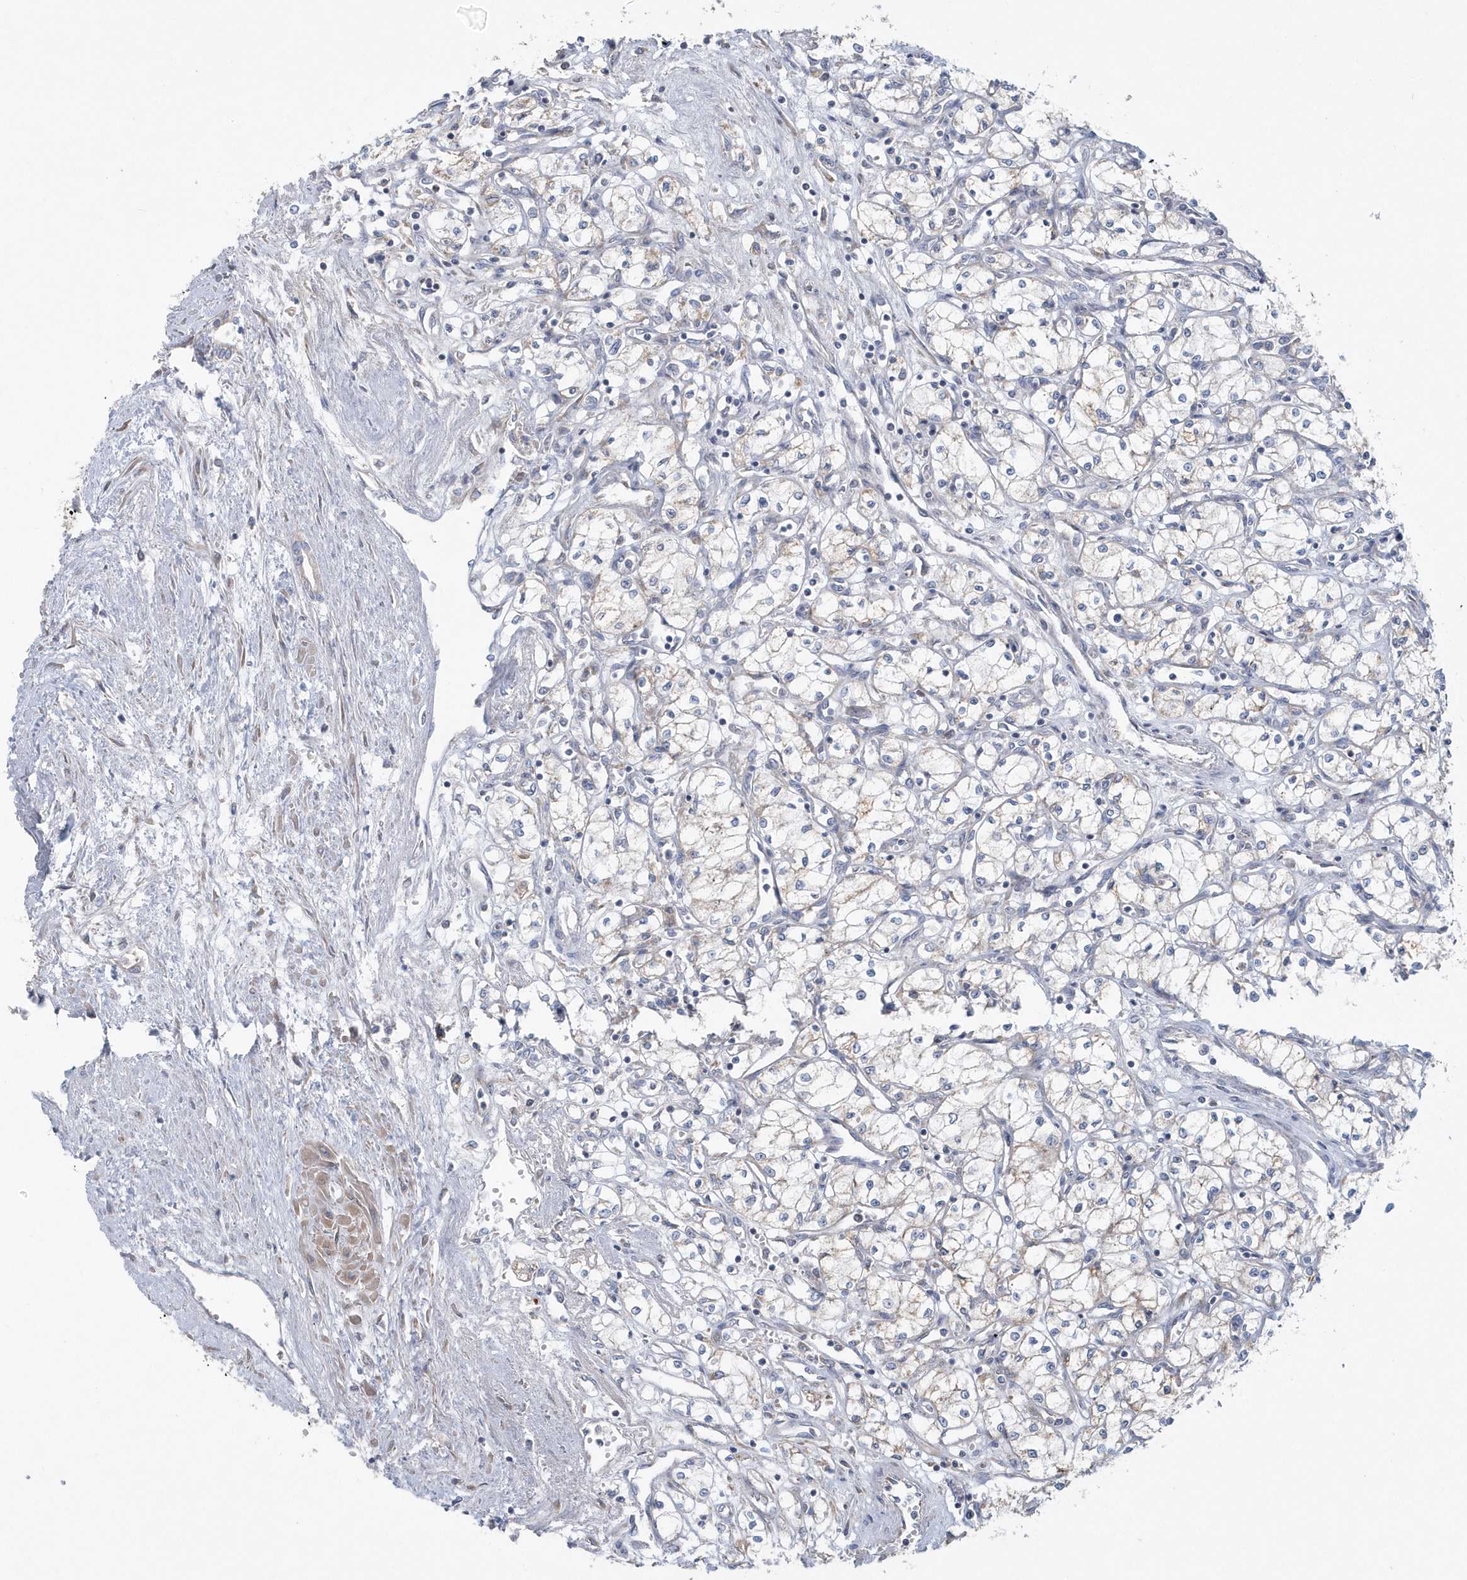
{"staining": {"intensity": "negative", "quantity": "none", "location": "none"}, "tissue": "renal cancer", "cell_type": "Tumor cells", "image_type": "cancer", "snomed": [{"axis": "morphology", "description": "Adenocarcinoma, NOS"}, {"axis": "topography", "description": "Kidney"}], "caption": "Immunohistochemistry of human renal adenocarcinoma demonstrates no staining in tumor cells.", "gene": "SPATA18", "patient": {"sex": "male", "age": 59}}